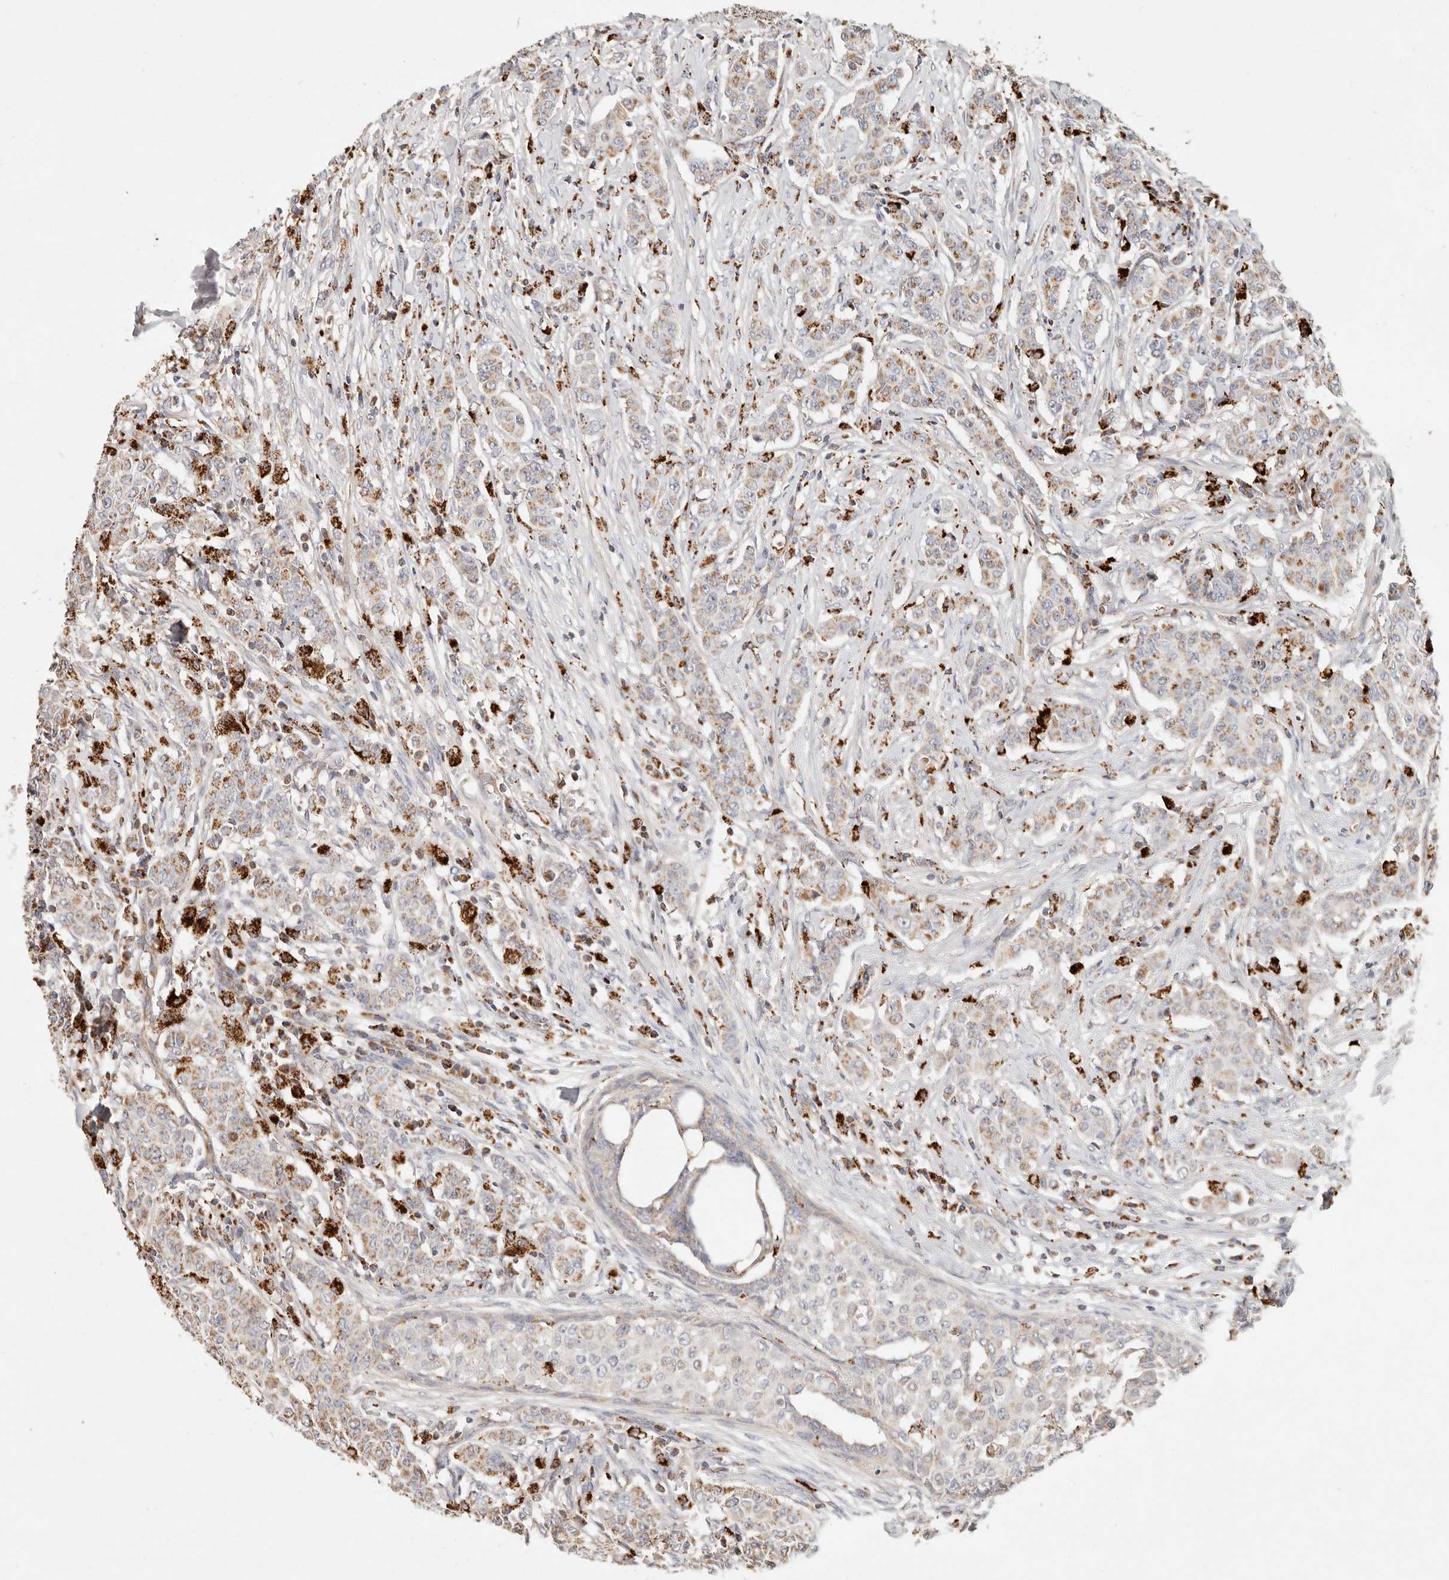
{"staining": {"intensity": "moderate", "quantity": "25%-75%", "location": "cytoplasmic/membranous"}, "tissue": "breast cancer", "cell_type": "Tumor cells", "image_type": "cancer", "snomed": [{"axis": "morphology", "description": "Duct carcinoma"}, {"axis": "topography", "description": "Breast"}], "caption": "The photomicrograph exhibits immunohistochemical staining of breast invasive ductal carcinoma. There is moderate cytoplasmic/membranous staining is identified in about 25%-75% of tumor cells. (IHC, brightfield microscopy, high magnification).", "gene": "ARHGEF10L", "patient": {"sex": "female", "age": 40}}